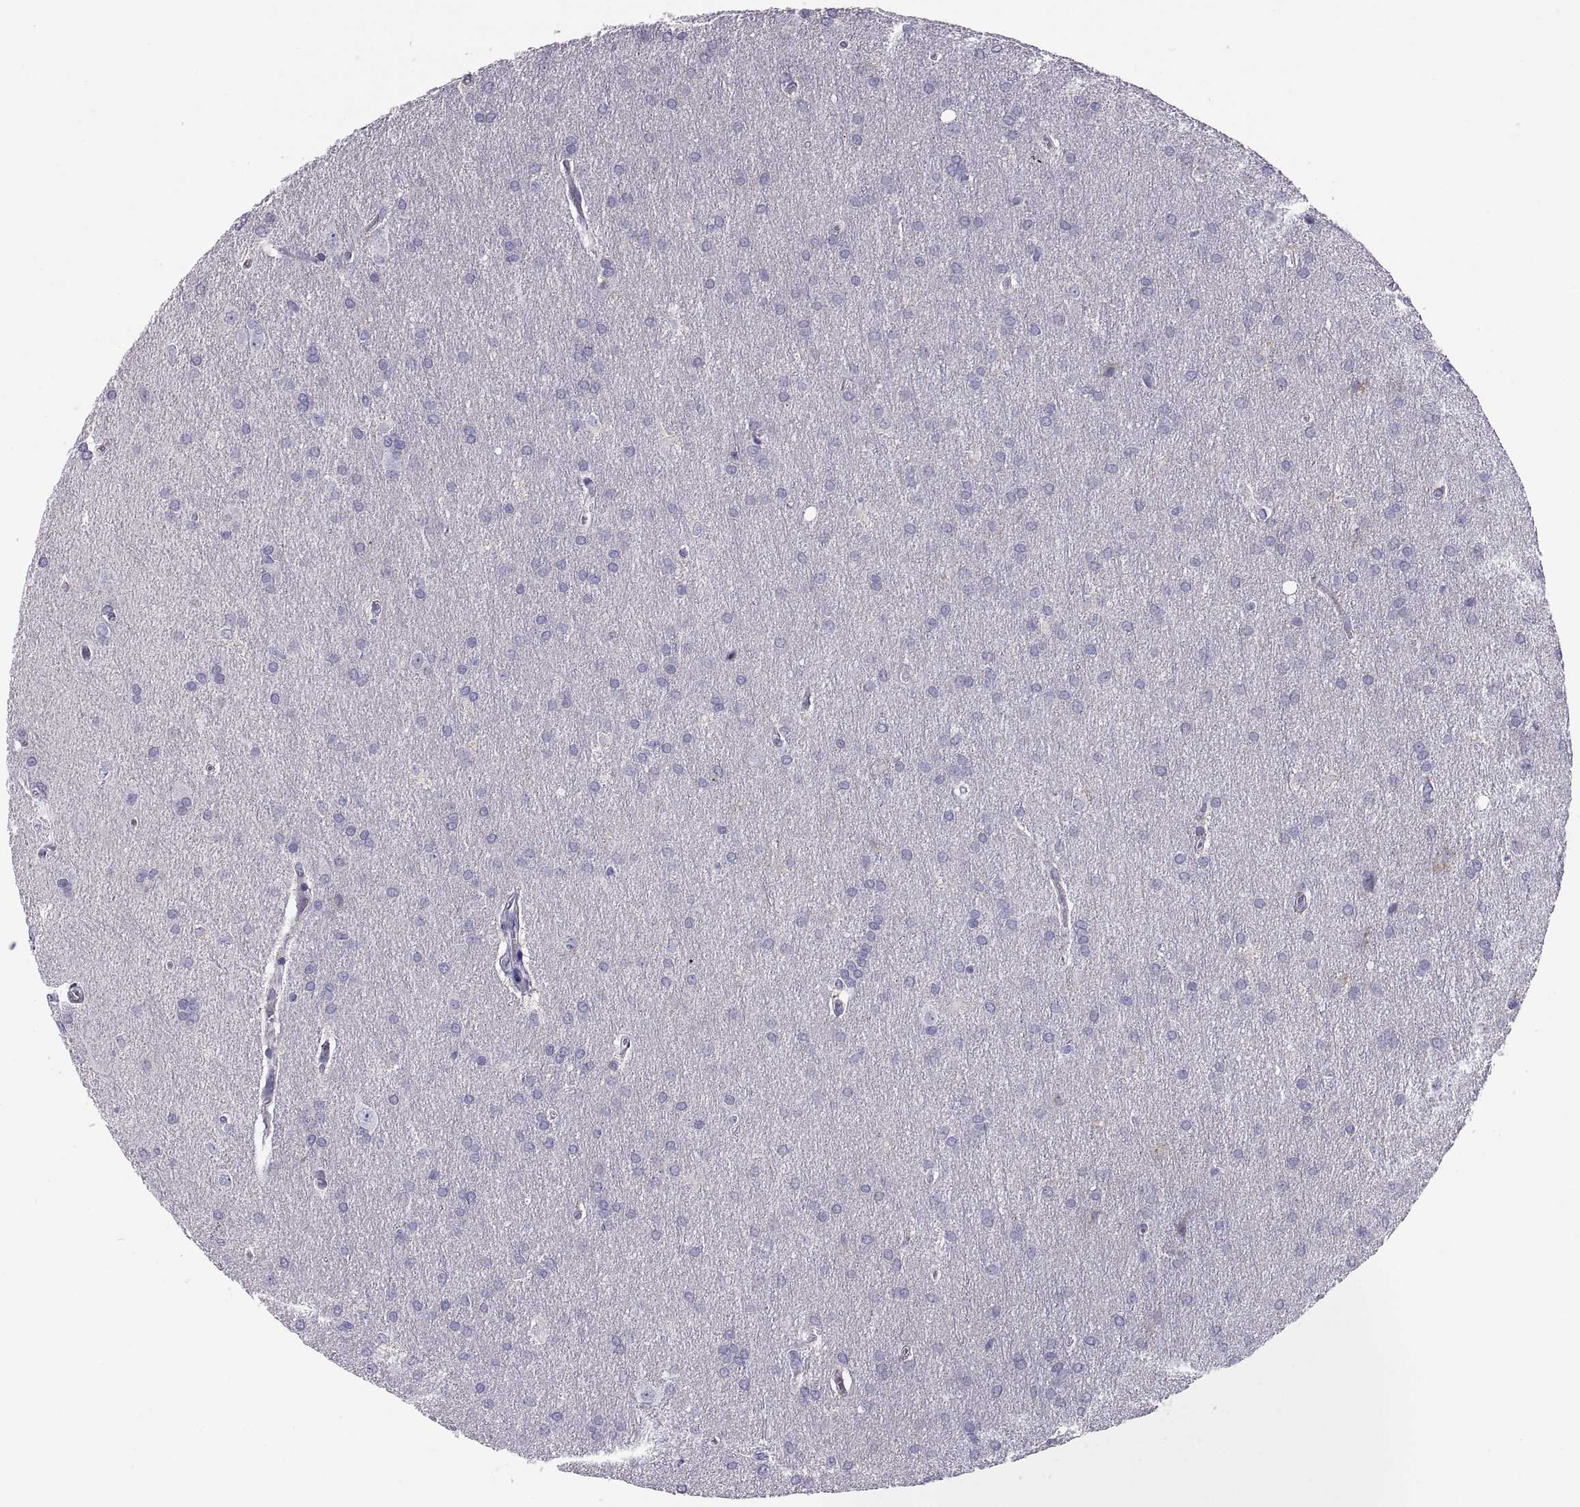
{"staining": {"intensity": "negative", "quantity": "none", "location": "none"}, "tissue": "glioma", "cell_type": "Tumor cells", "image_type": "cancer", "snomed": [{"axis": "morphology", "description": "Glioma, malignant, Low grade"}, {"axis": "topography", "description": "Brain"}], "caption": "This micrograph is of glioma stained with IHC to label a protein in brown with the nuclei are counter-stained blue. There is no staining in tumor cells. (Immunohistochemistry, brightfield microscopy, high magnification).", "gene": "PAX2", "patient": {"sex": "female", "age": 32}}